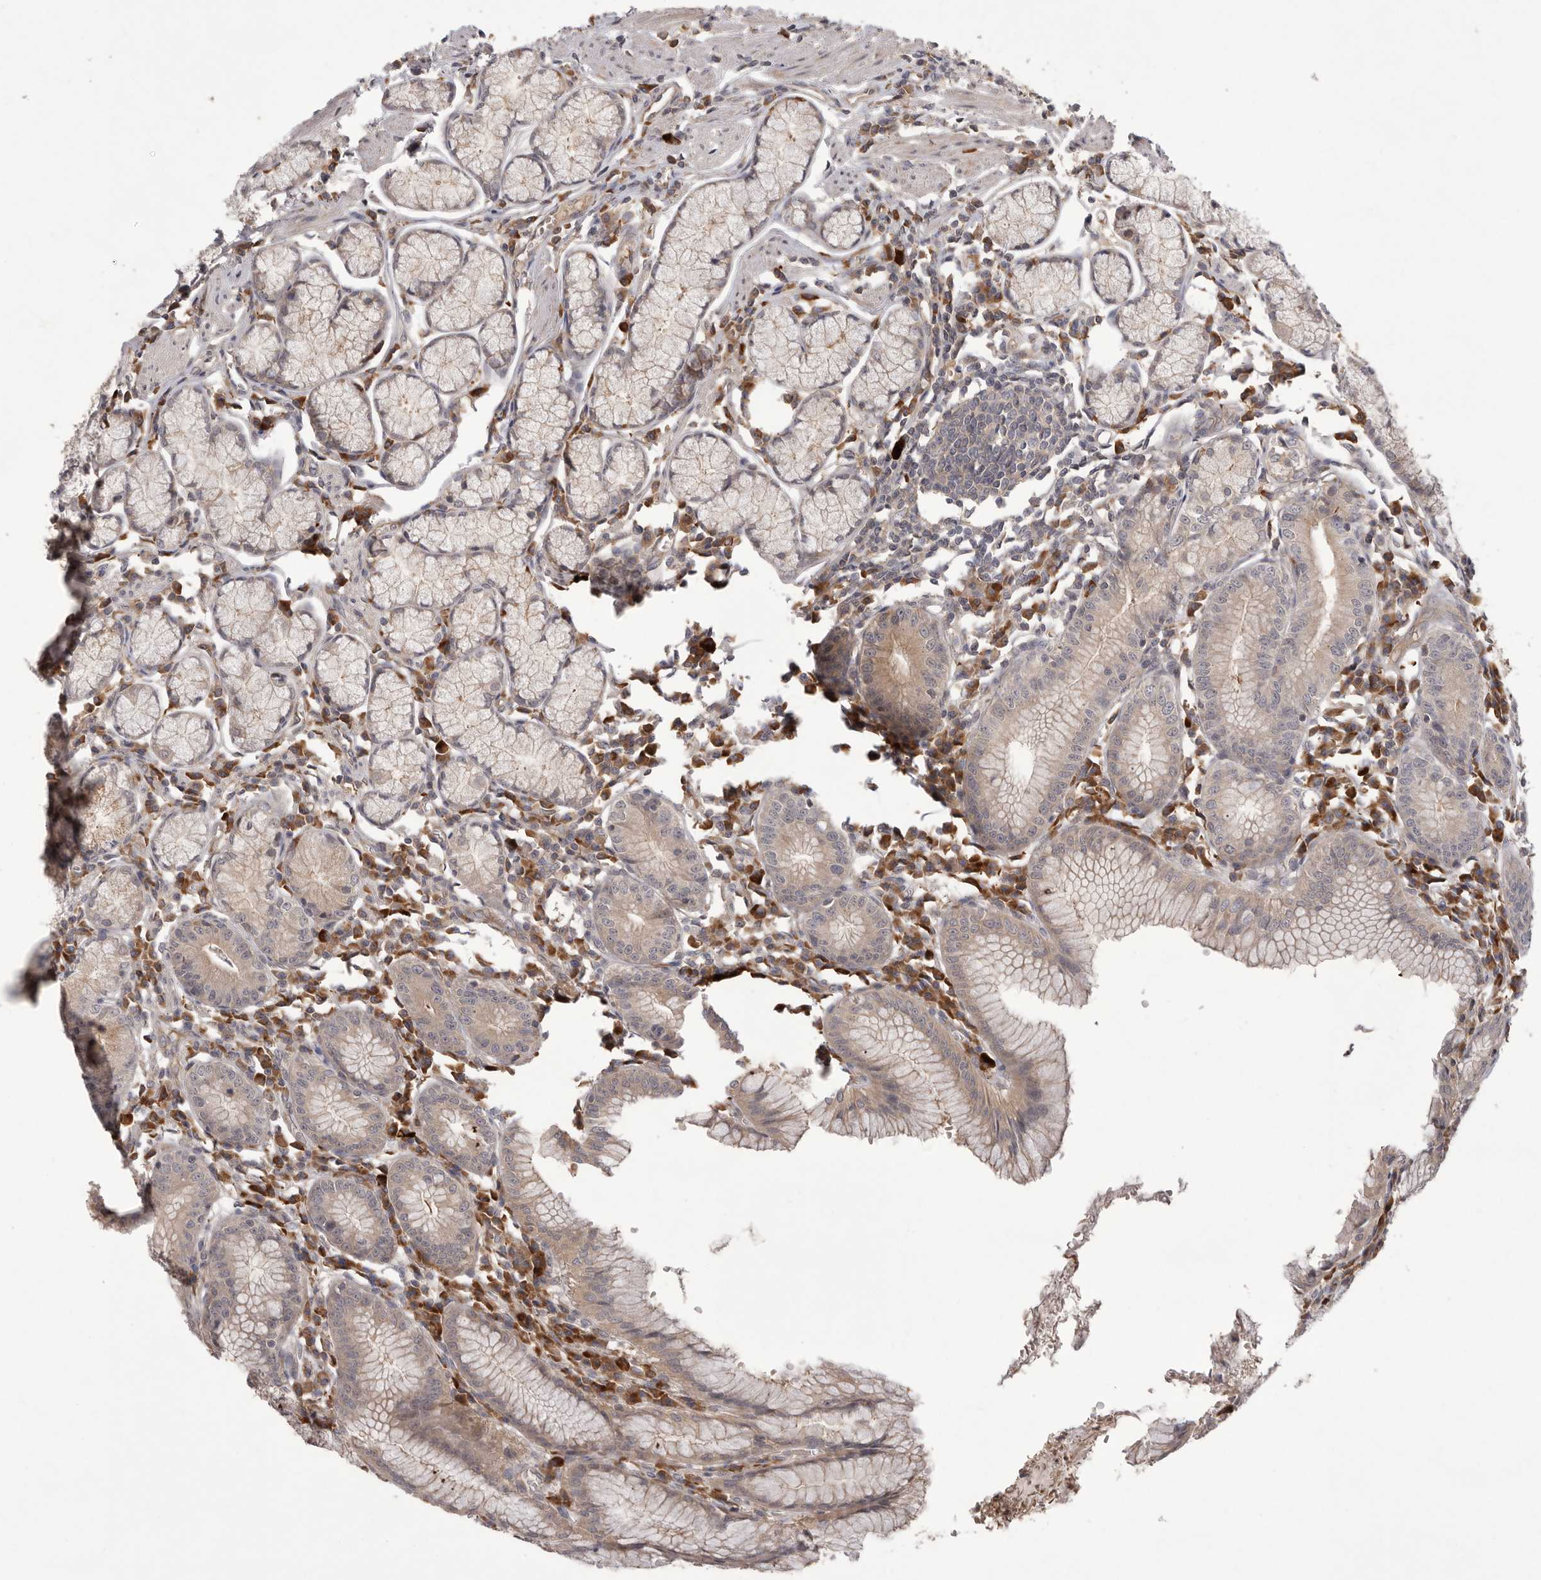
{"staining": {"intensity": "weak", "quantity": "25%-75%", "location": "cytoplasmic/membranous"}, "tissue": "stomach", "cell_type": "Glandular cells", "image_type": "normal", "snomed": [{"axis": "morphology", "description": "Normal tissue, NOS"}, {"axis": "topography", "description": "Stomach"}], "caption": "This image displays IHC staining of benign human stomach, with low weak cytoplasmic/membranous expression in approximately 25%-75% of glandular cells.", "gene": "NRCAM", "patient": {"sex": "male", "age": 55}}